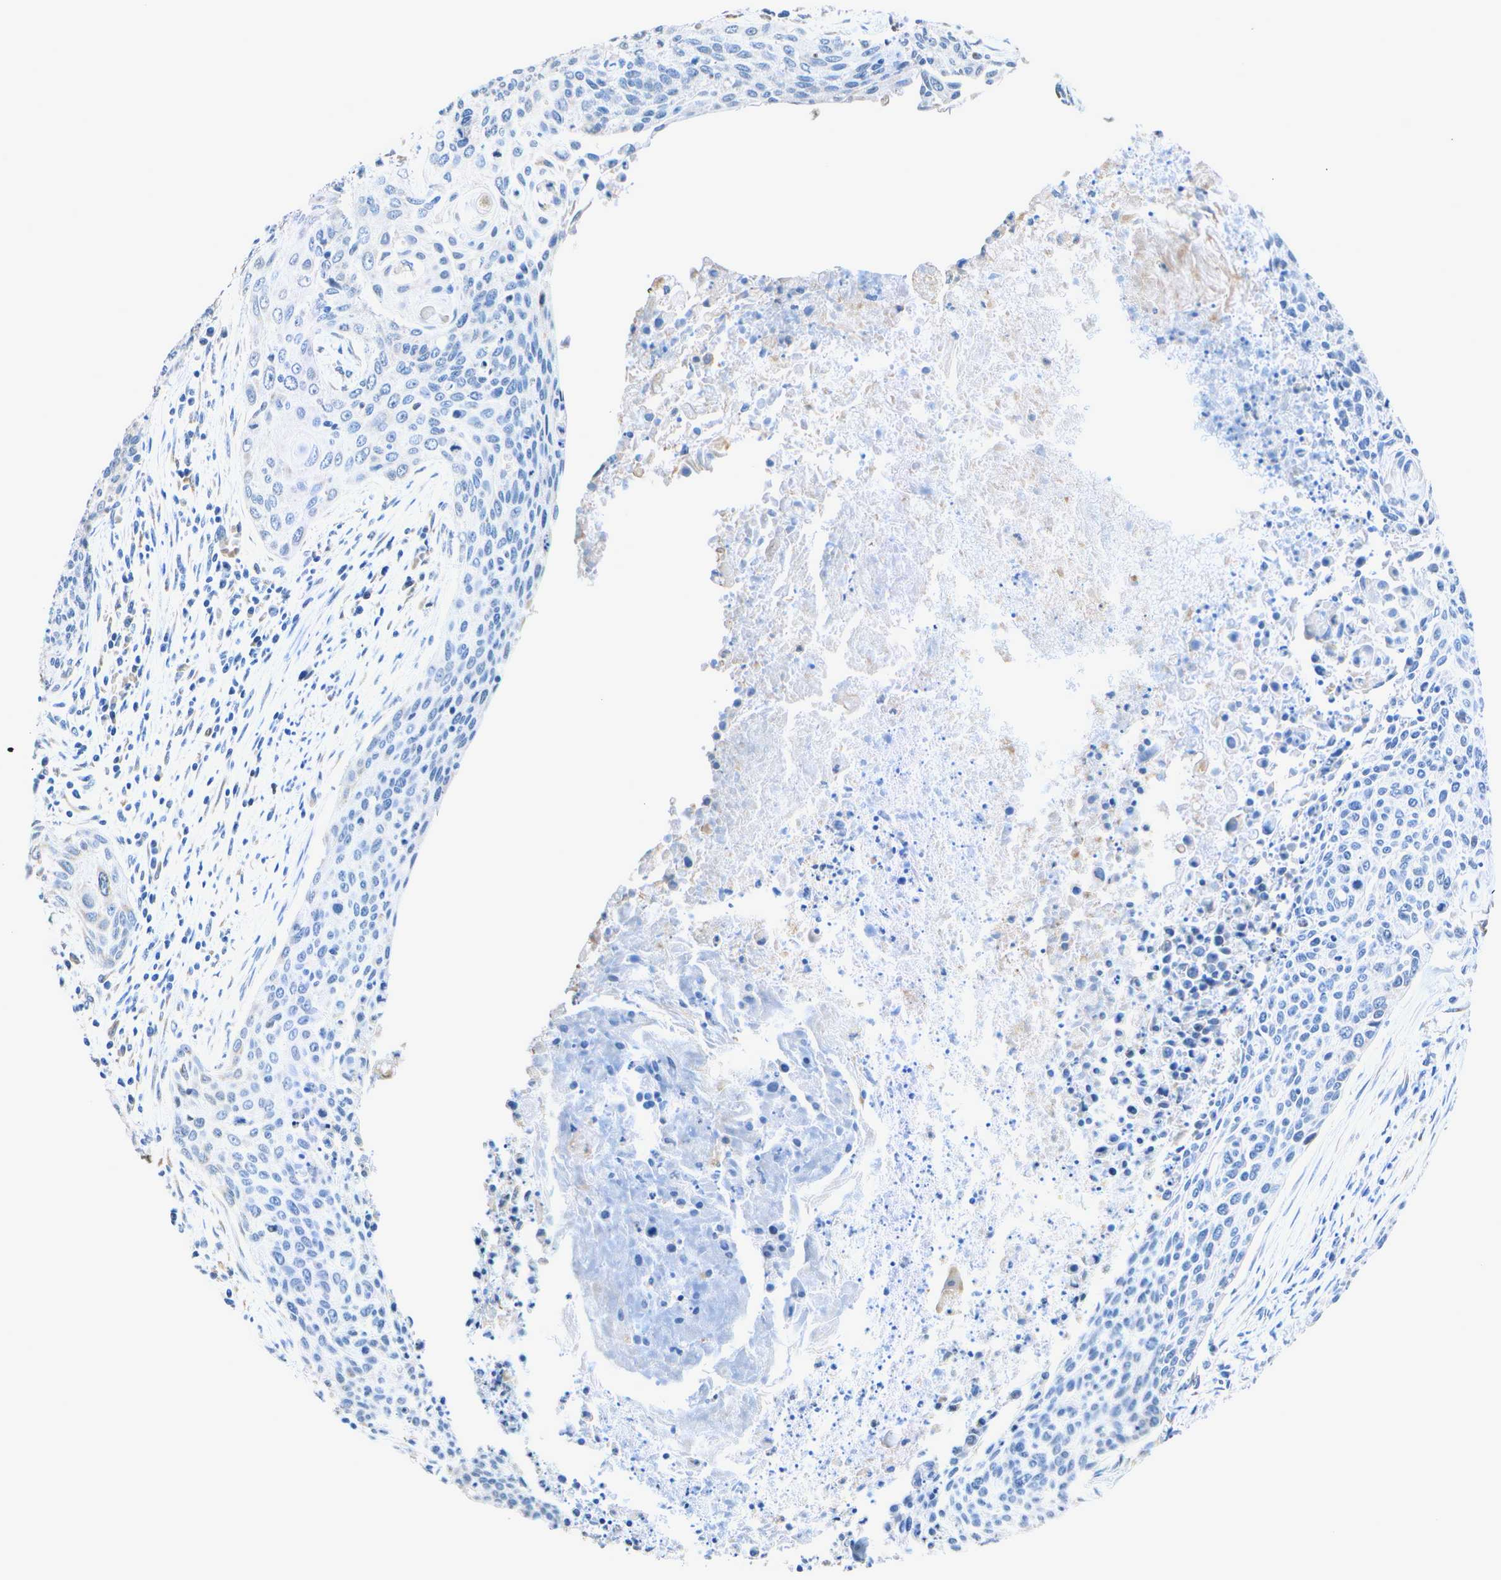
{"staining": {"intensity": "negative", "quantity": "none", "location": "none"}, "tissue": "cervical cancer", "cell_type": "Tumor cells", "image_type": "cancer", "snomed": [{"axis": "morphology", "description": "Squamous cell carcinoma, NOS"}, {"axis": "topography", "description": "Cervix"}], "caption": "Tumor cells are negative for protein expression in human cervical squamous cell carcinoma. Brightfield microscopy of immunohistochemistry stained with DAB (3,3'-diaminobenzidine) (brown) and hematoxylin (blue), captured at high magnification.", "gene": "DSE", "patient": {"sex": "female", "age": 55}}